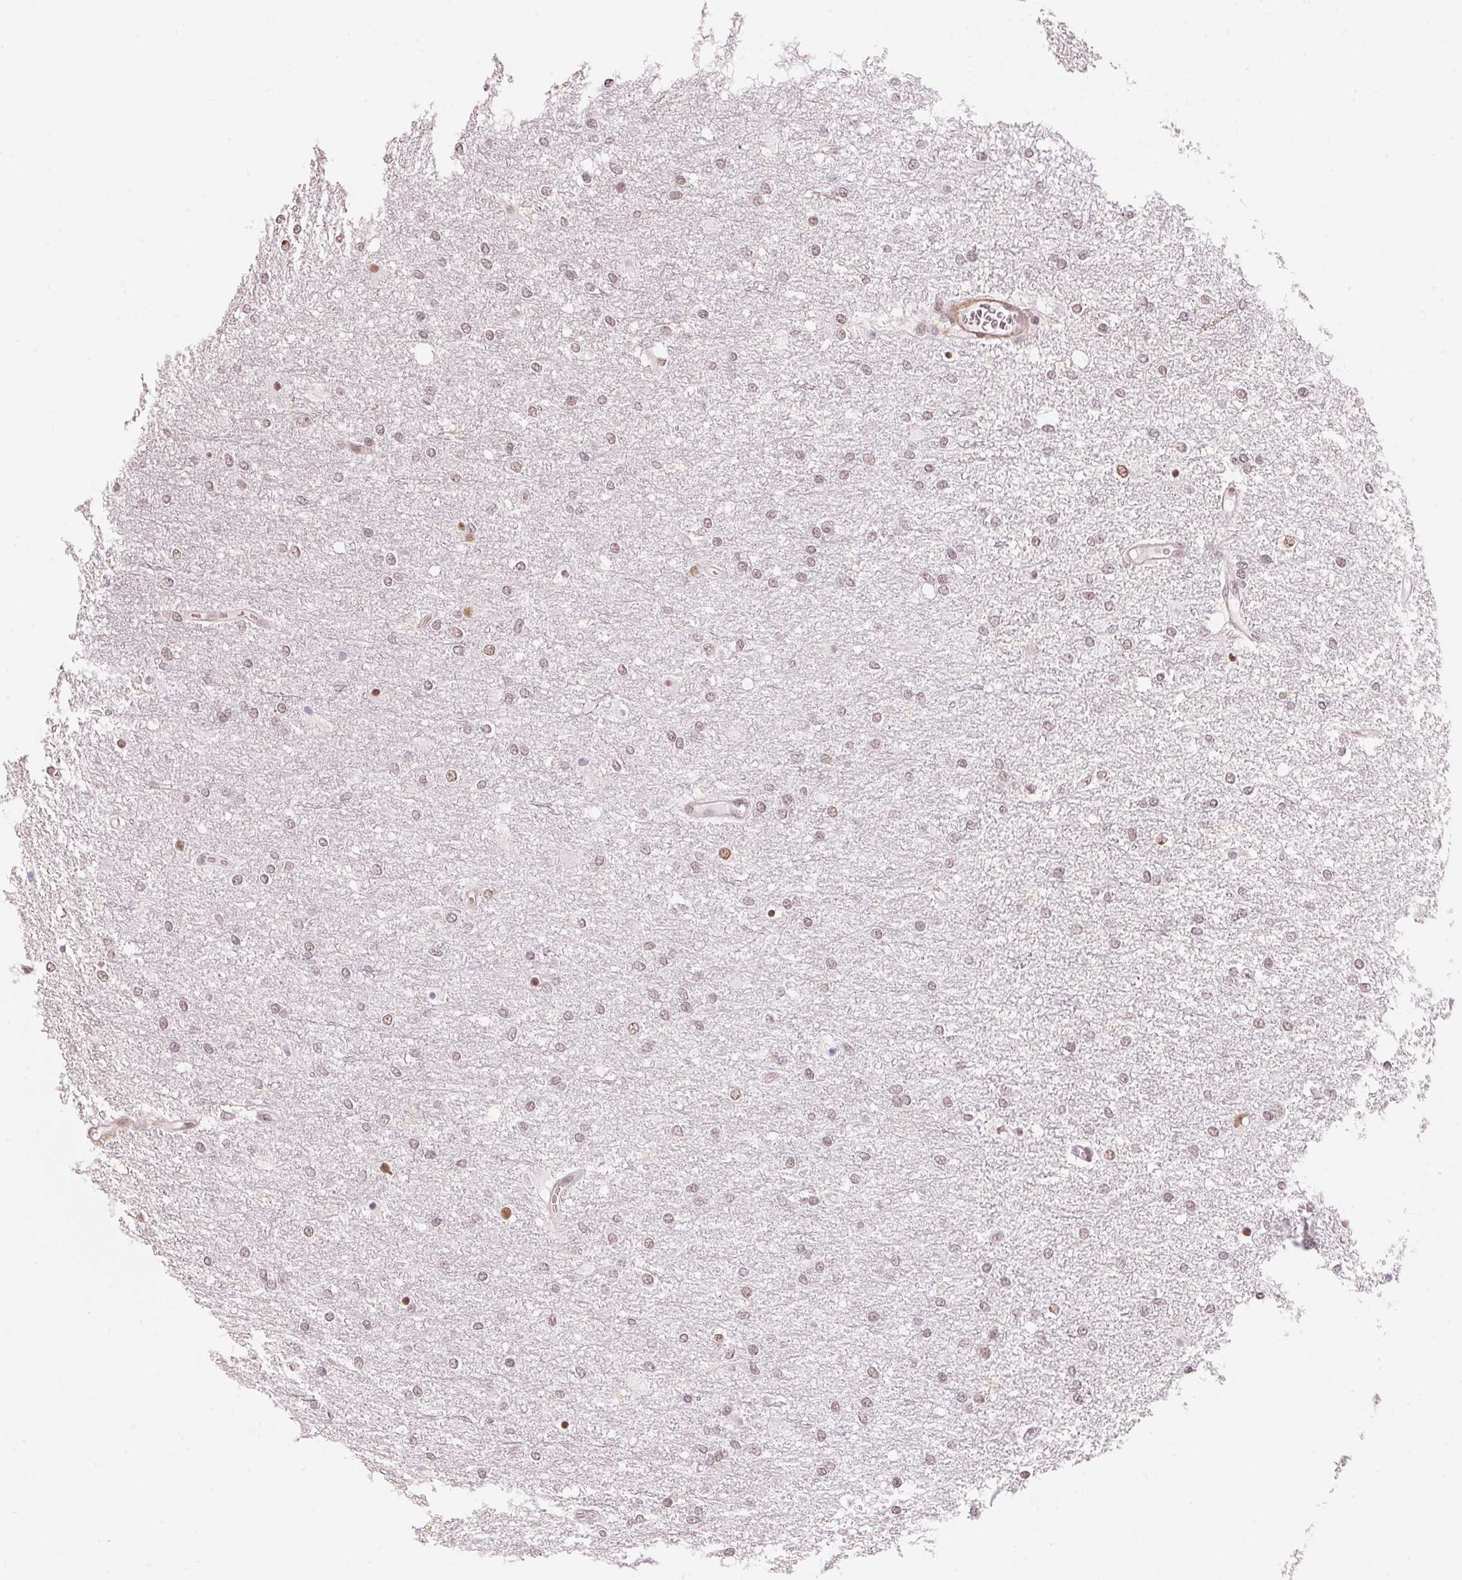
{"staining": {"intensity": "weak", "quantity": "25%-75%", "location": "nuclear"}, "tissue": "glioma", "cell_type": "Tumor cells", "image_type": "cancer", "snomed": [{"axis": "morphology", "description": "Glioma, malignant, High grade"}, {"axis": "topography", "description": "Brain"}], "caption": "Human glioma stained with a brown dye demonstrates weak nuclear positive expression in approximately 25%-75% of tumor cells.", "gene": "HNRNPDL", "patient": {"sex": "female", "age": 61}}